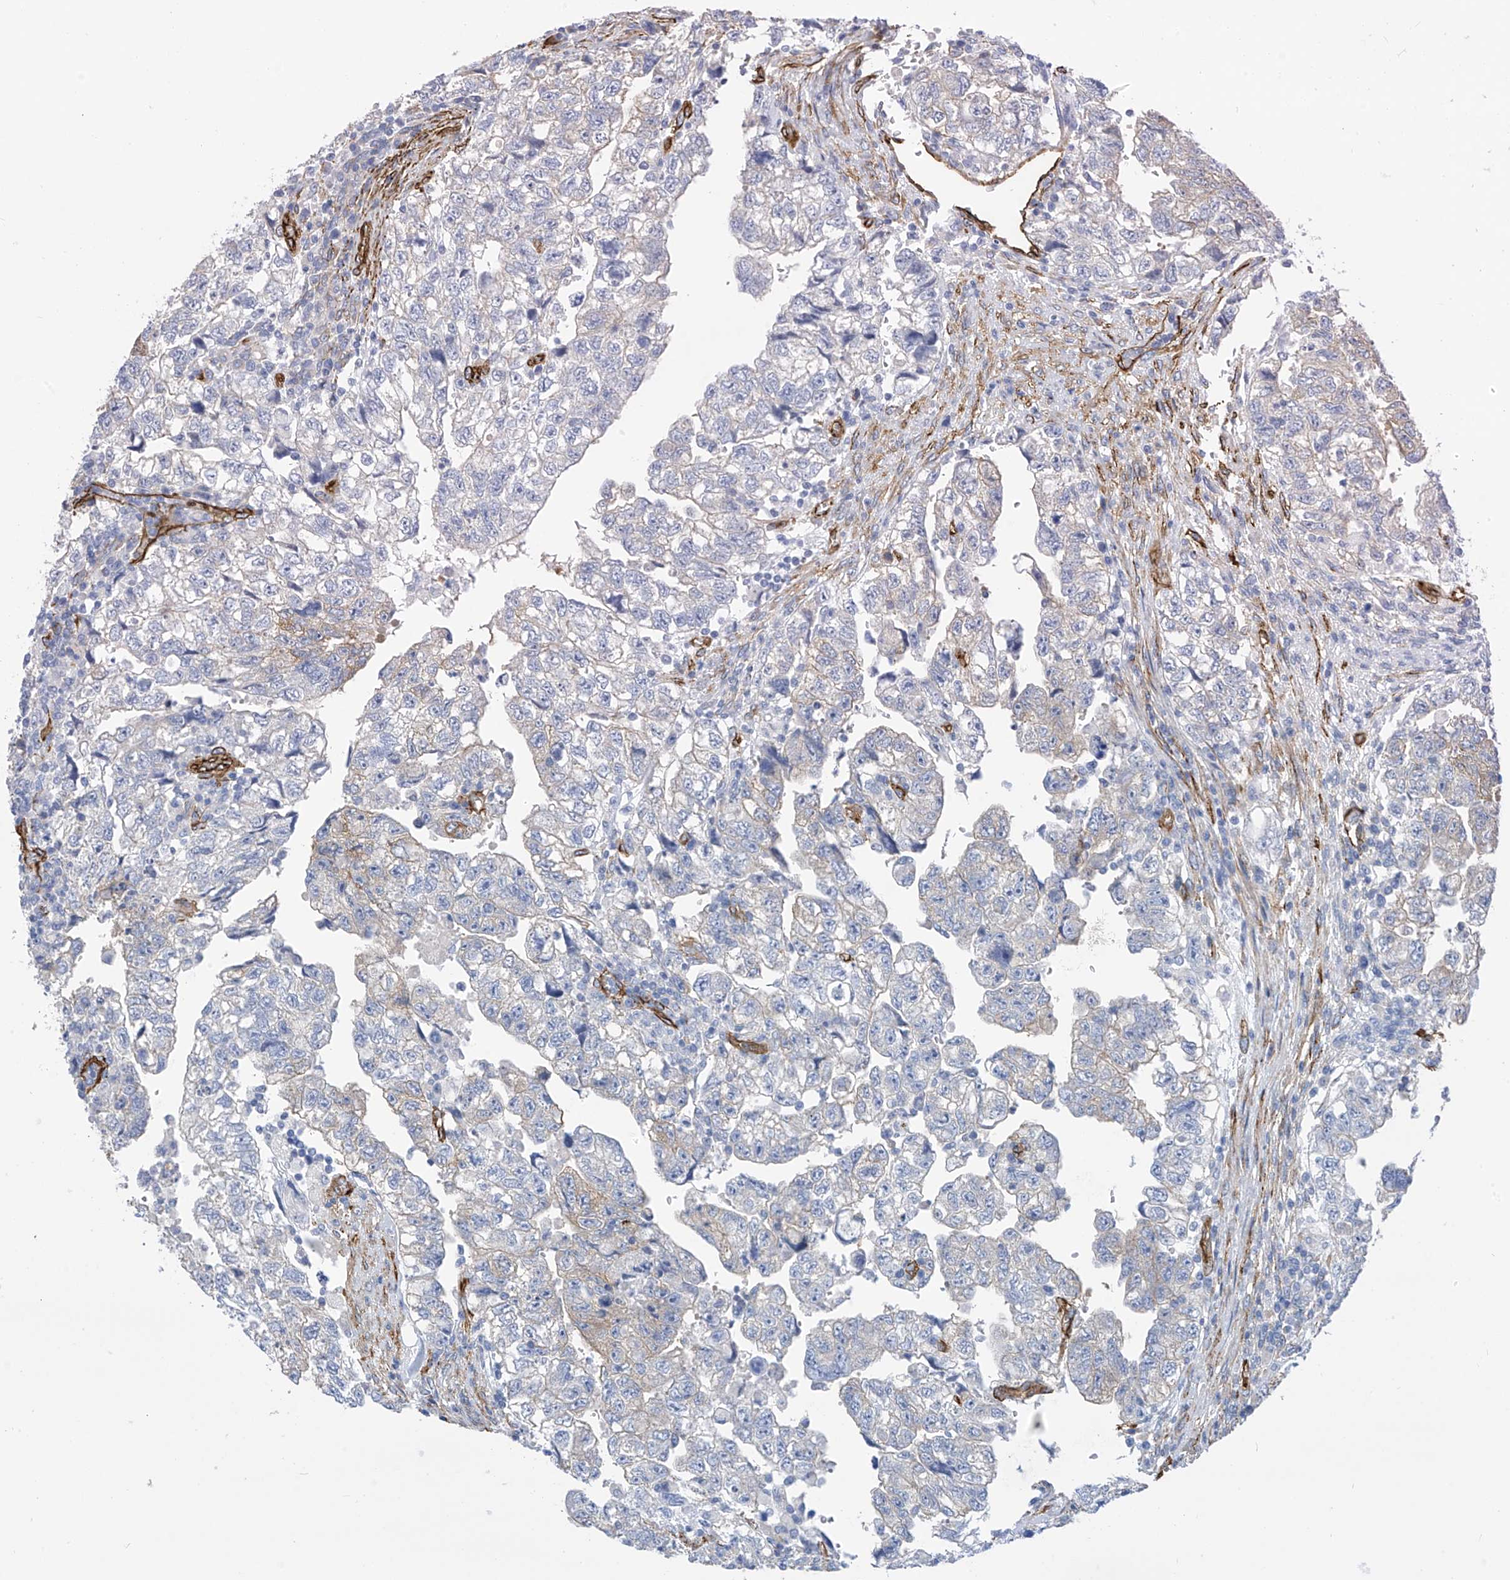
{"staining": {"intensity": "negative", "quantity": "none", "location": "none"}, "tissue": "testis cancer", "cell_type": "Tumor cells", "image_type": "cancer", "snomed": [{"axis": "morphology", "description": "Carcinoma, Embryonal, NOS"}, {"axis": "topography", "description": "Testis"}], "caption": "There is no significant staining in tumor cells of testis embryonal carcinoma.", "gene": "UBTD1", "patient": {"sex": "male", "age": 36}}